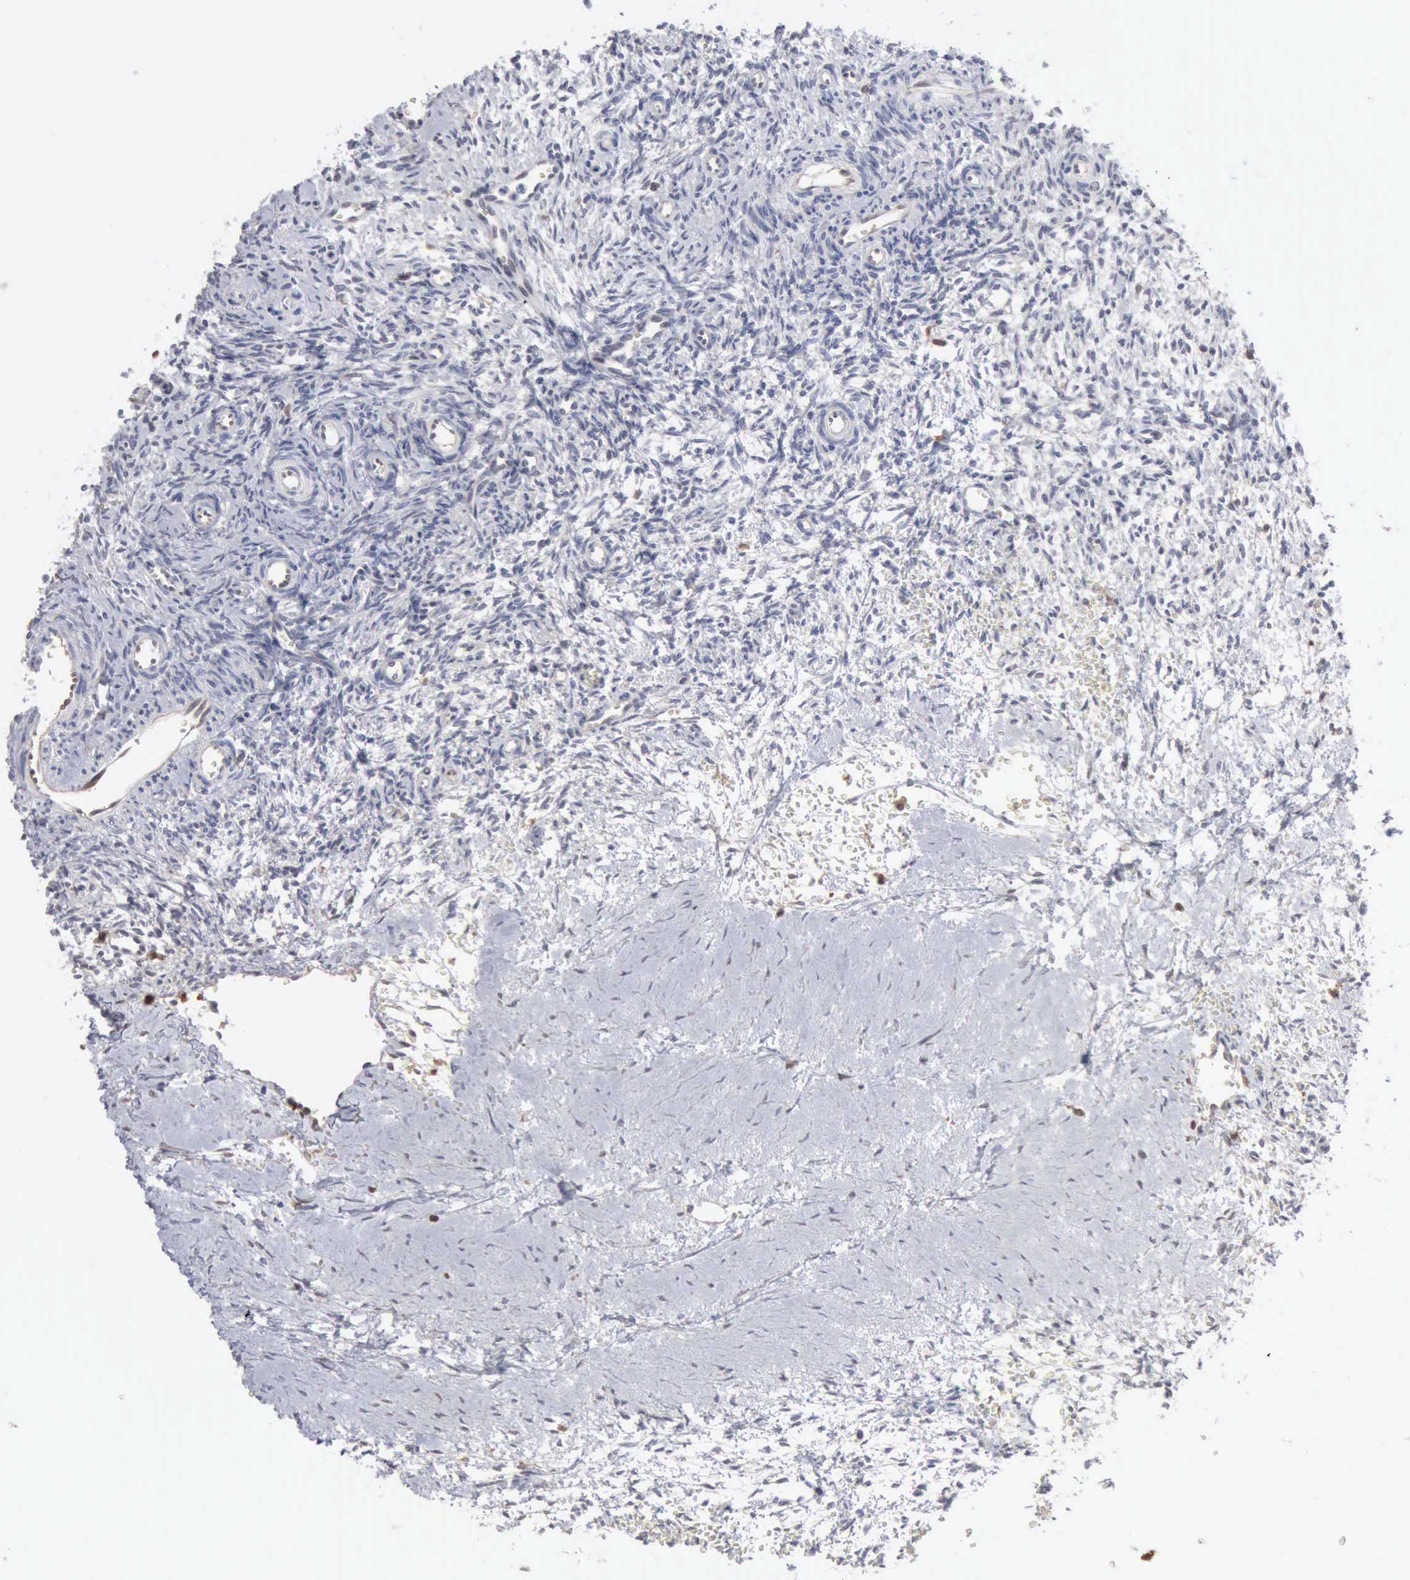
{"staining": {"intensity": "negative", "quantity": "none", "location": "none"}, "tissue": "ovary", "cell_type": "Follicle cells", "image_type": "normal", "snomed": [{"axis": "morphology", "description": "Normal tissue, NOS"}, {"axis": "topography", "description": "Ovary"}], "caption": "High power microscopy histopathology image of an IHC micrograph of unremarkable ovary, revealing no significant expression in follicle cells.", "gene": "STAT1", "patient": {"sex": "female", "age": 39}}